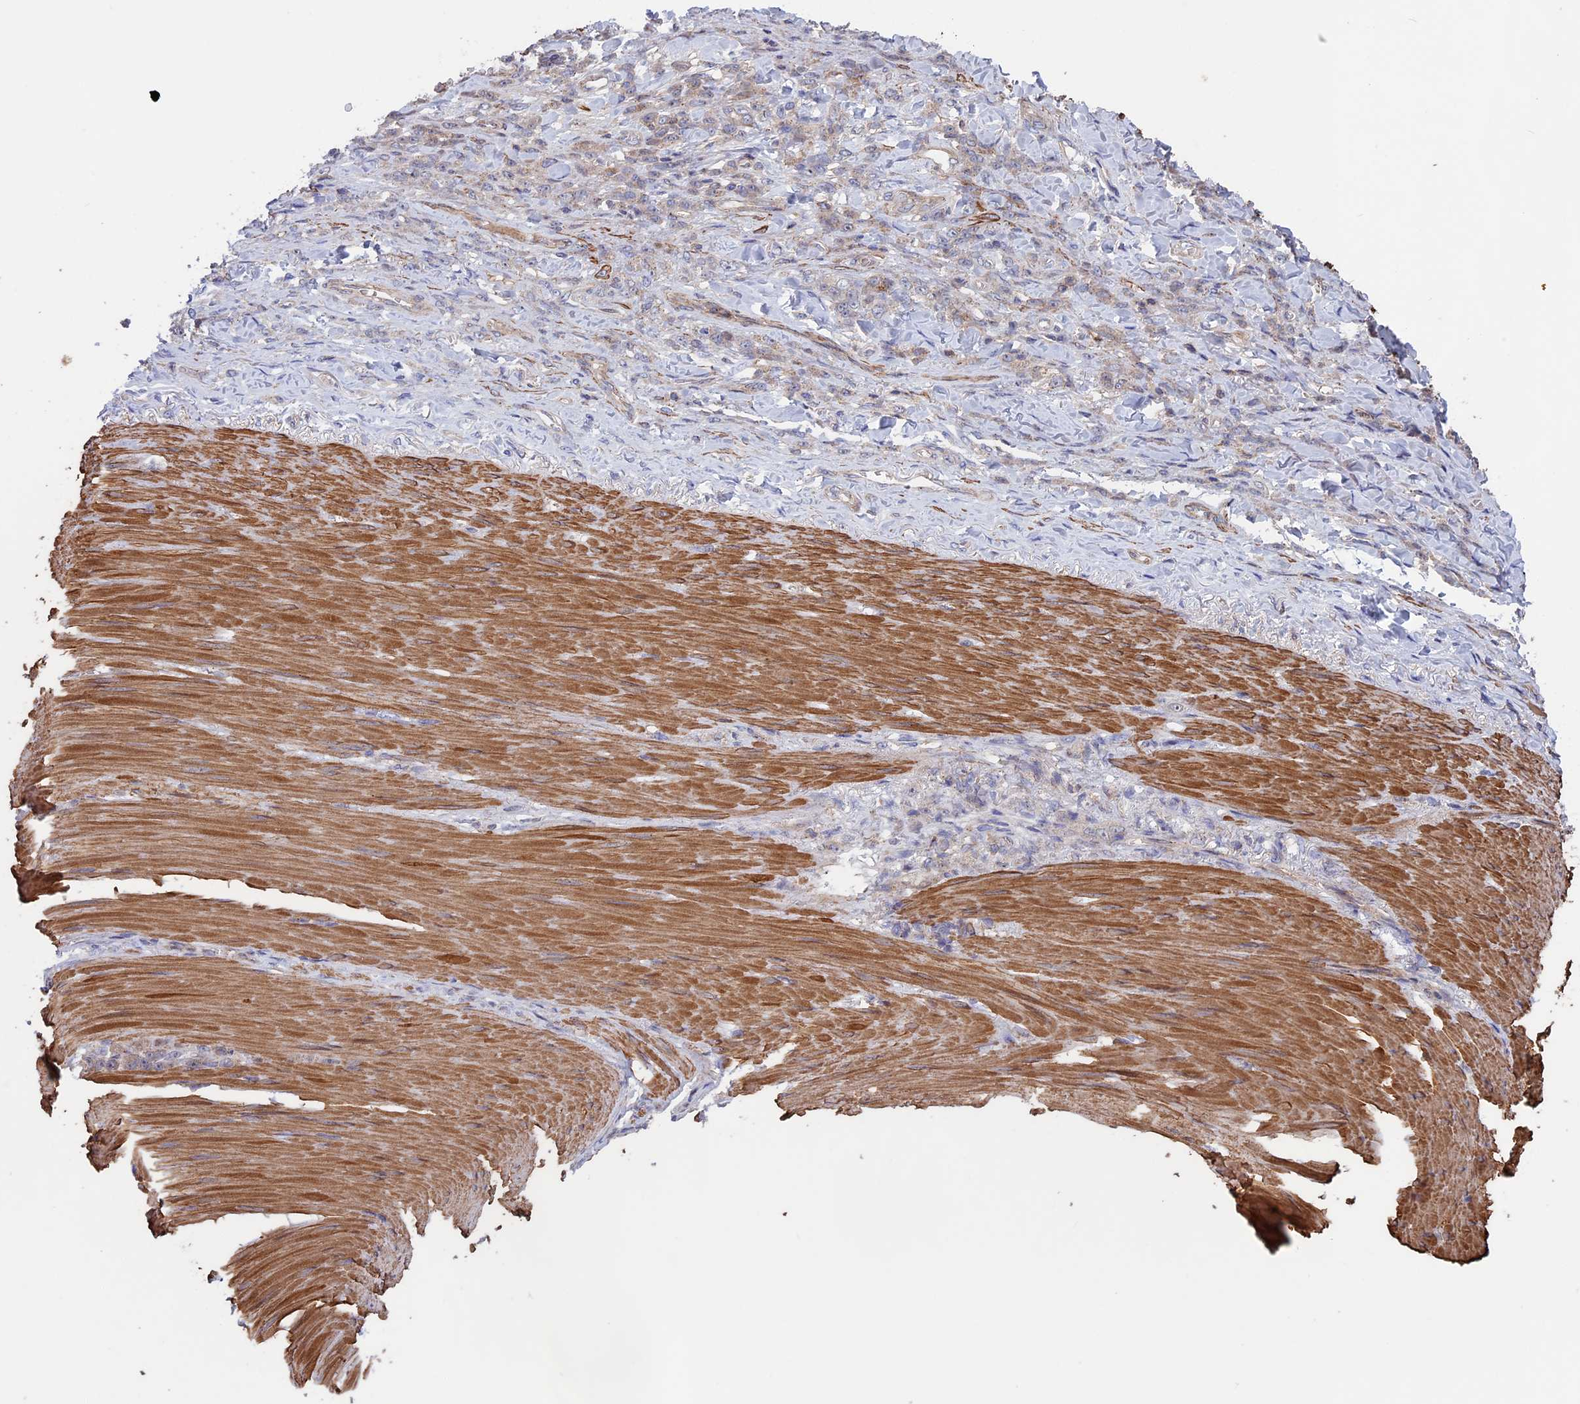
{"staining": {"intensity": "negative", "quantity": "none", "location": "none"}, "tissue": "stomach cancer", "cell_type": "Tumor cells", "image_type": "cancer", "snomed": [{"axis": "morphology", "description": "Normal tissue, NOS"}, {"axis": "morphology", "description": "Adenocarcinoma, NOS"}, {"axis": "topography", "description": "Stomach"}], "caption": "Immunohistochemistry (IHC) photomicrograph of human stomach cancer stained for a protein (brown), which reveals no expression in tumor cells.", "gene": "LYPD5", "patient": {"sex": "male", "age": 82}}